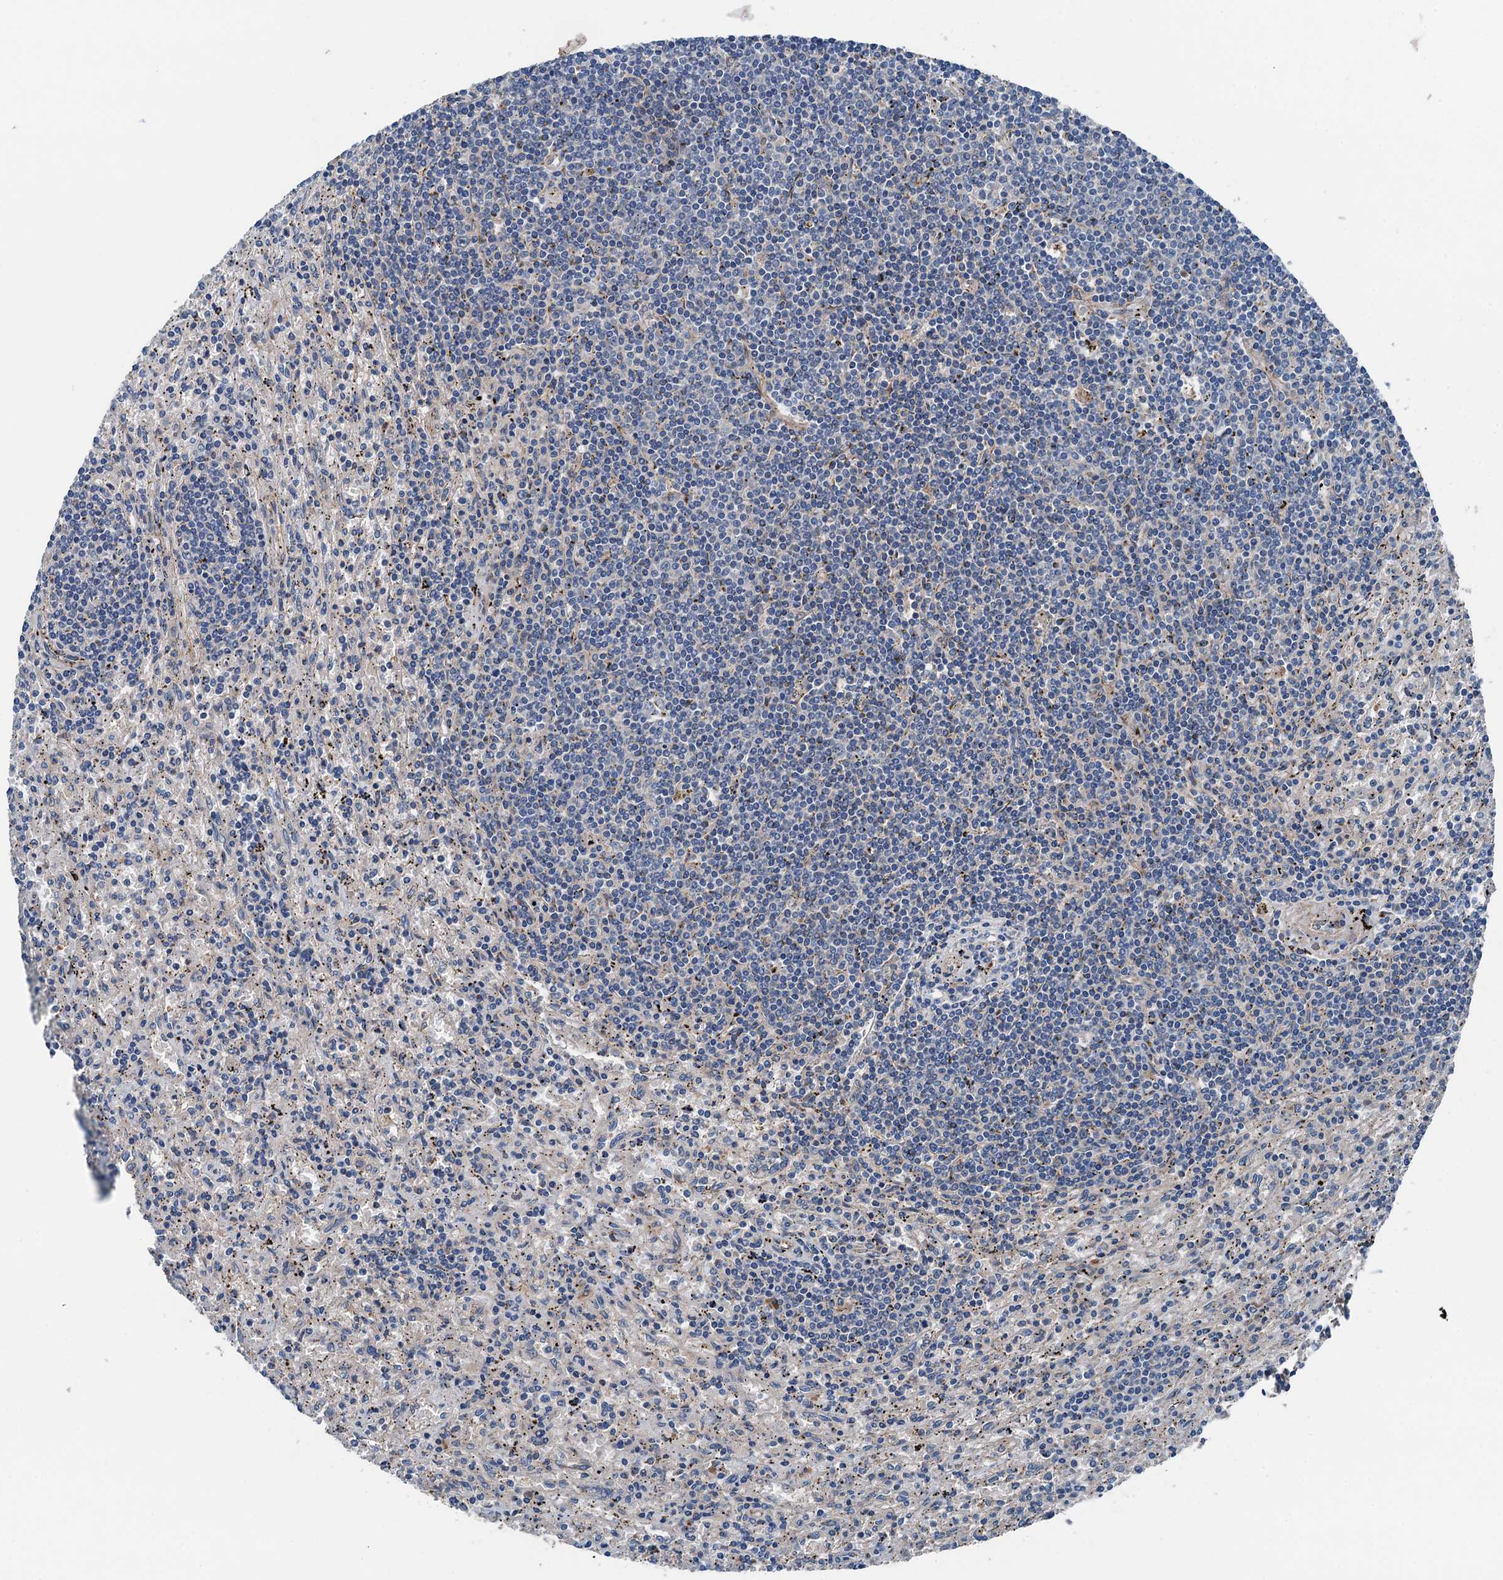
{"staining": {"intensity": "negative", "quantity": "none", "location": "none"}, "tissue": "lymphoma", "cell_type": "Tumor cells", "image_type": "cancer", "snomed": [{"axis": "morphology", "description": "Malignant lymphoma, non-Hodgkin's type, Low grade"}, {"axis": "topography", "description": "Spleen"}], "caption": "Tumor cells show no significant protein expression in lymphoma.", "gene": "SLC2A10", "patient": {"sex": "male", "age": 76}}